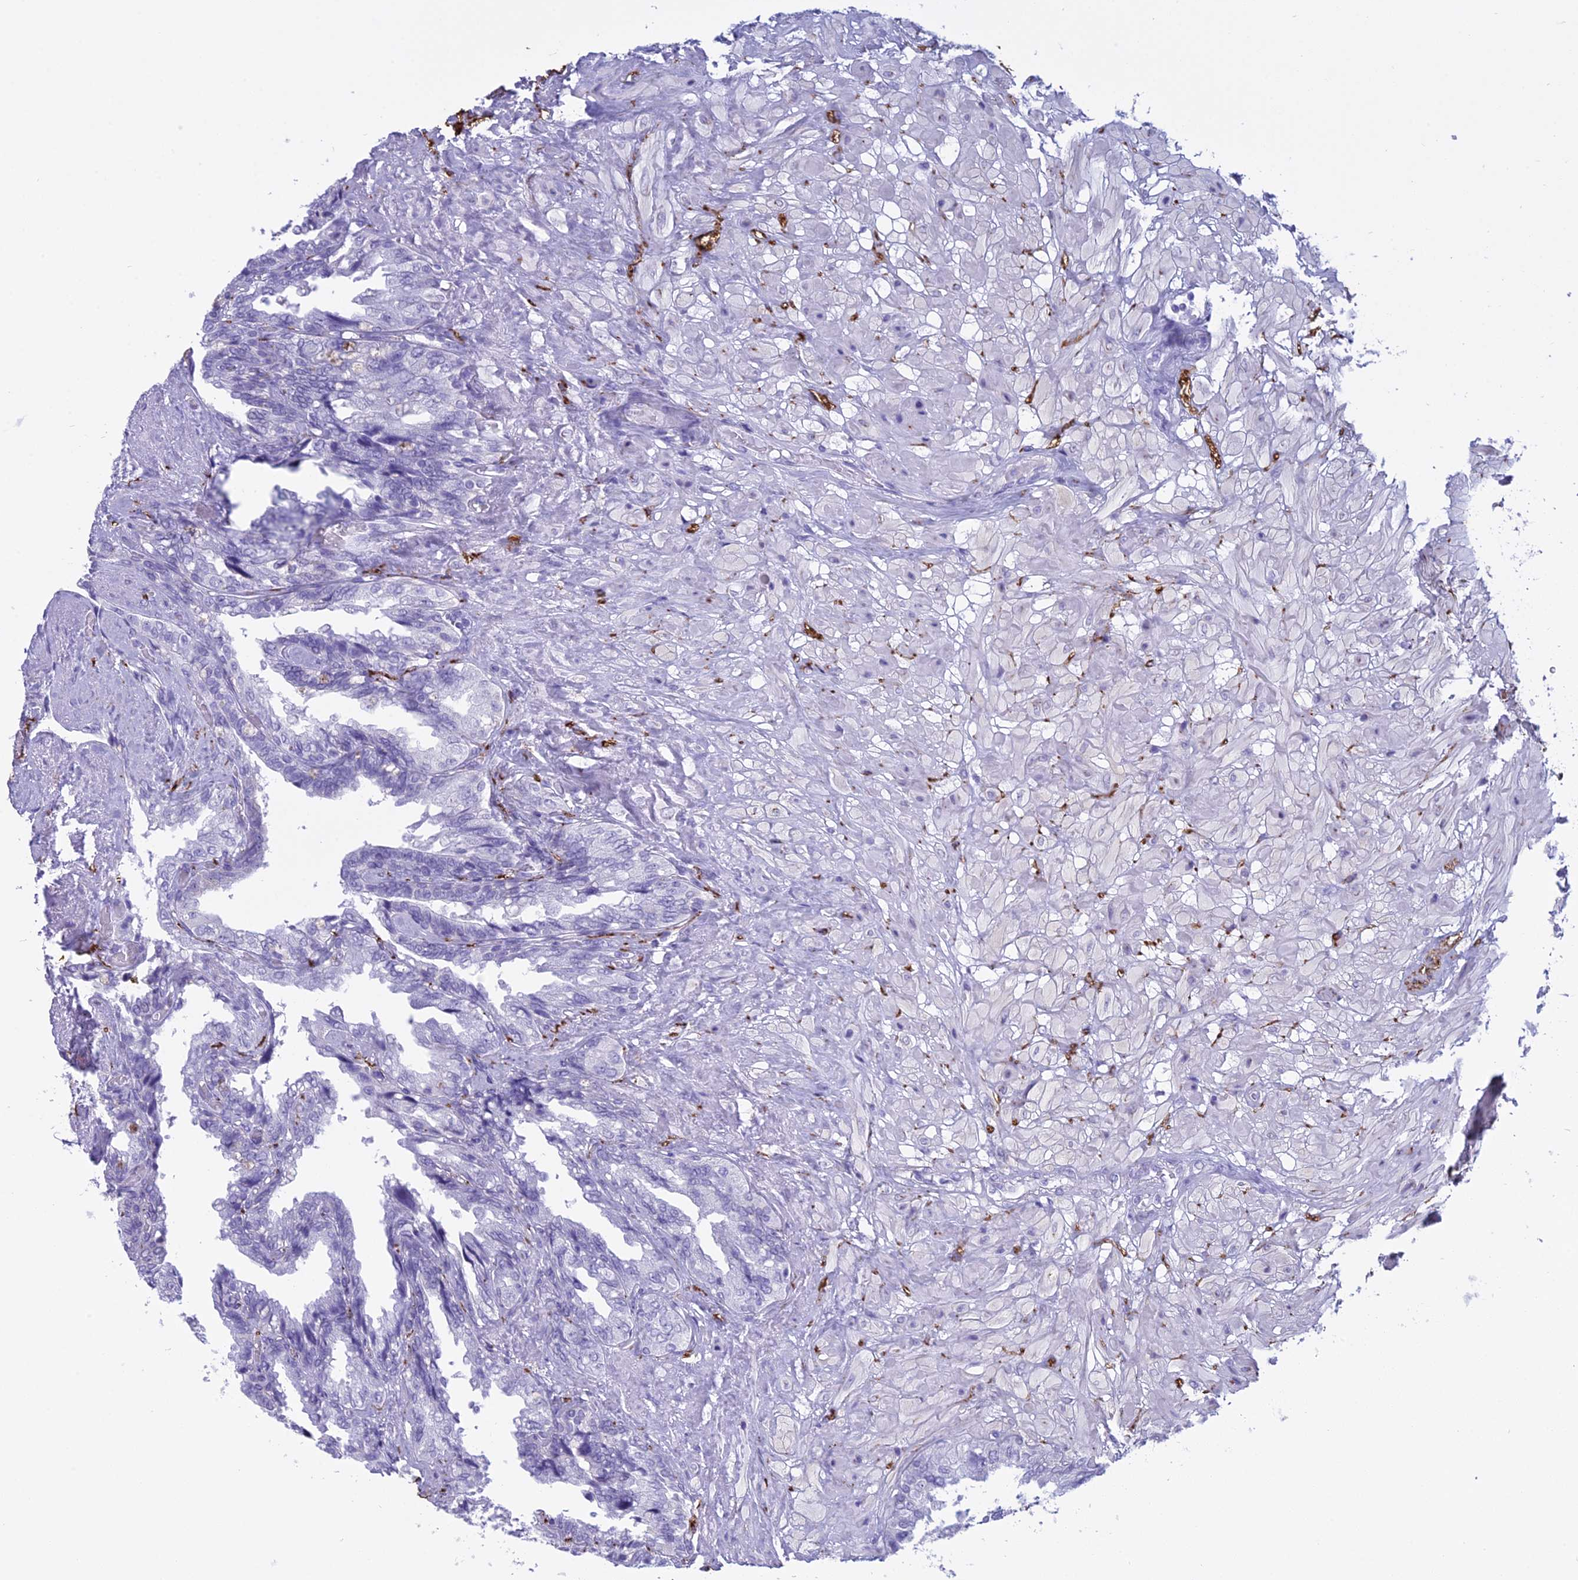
{"staining": {"intensity": "negative", "quantity": "none", "location": "none"}, "tissue": "seminal vesicle", "cell_type": "Glandular cells", "image_type": "normal", "snomed": [{"axis": "morphology", "description": "Normal tissue, NOS"}, {"axis": "topography", "description": "Seminal veicle"}, {"axis": "topography", "description": "Peripheral nerve tissue"}], "caption": "DAB immunohistochemical staining of unremarkable seminal vesicle demonstrates no significant expression in glandular cells.", "gene": "MAP6", "patient": {"sex": "male", "age": 60}}